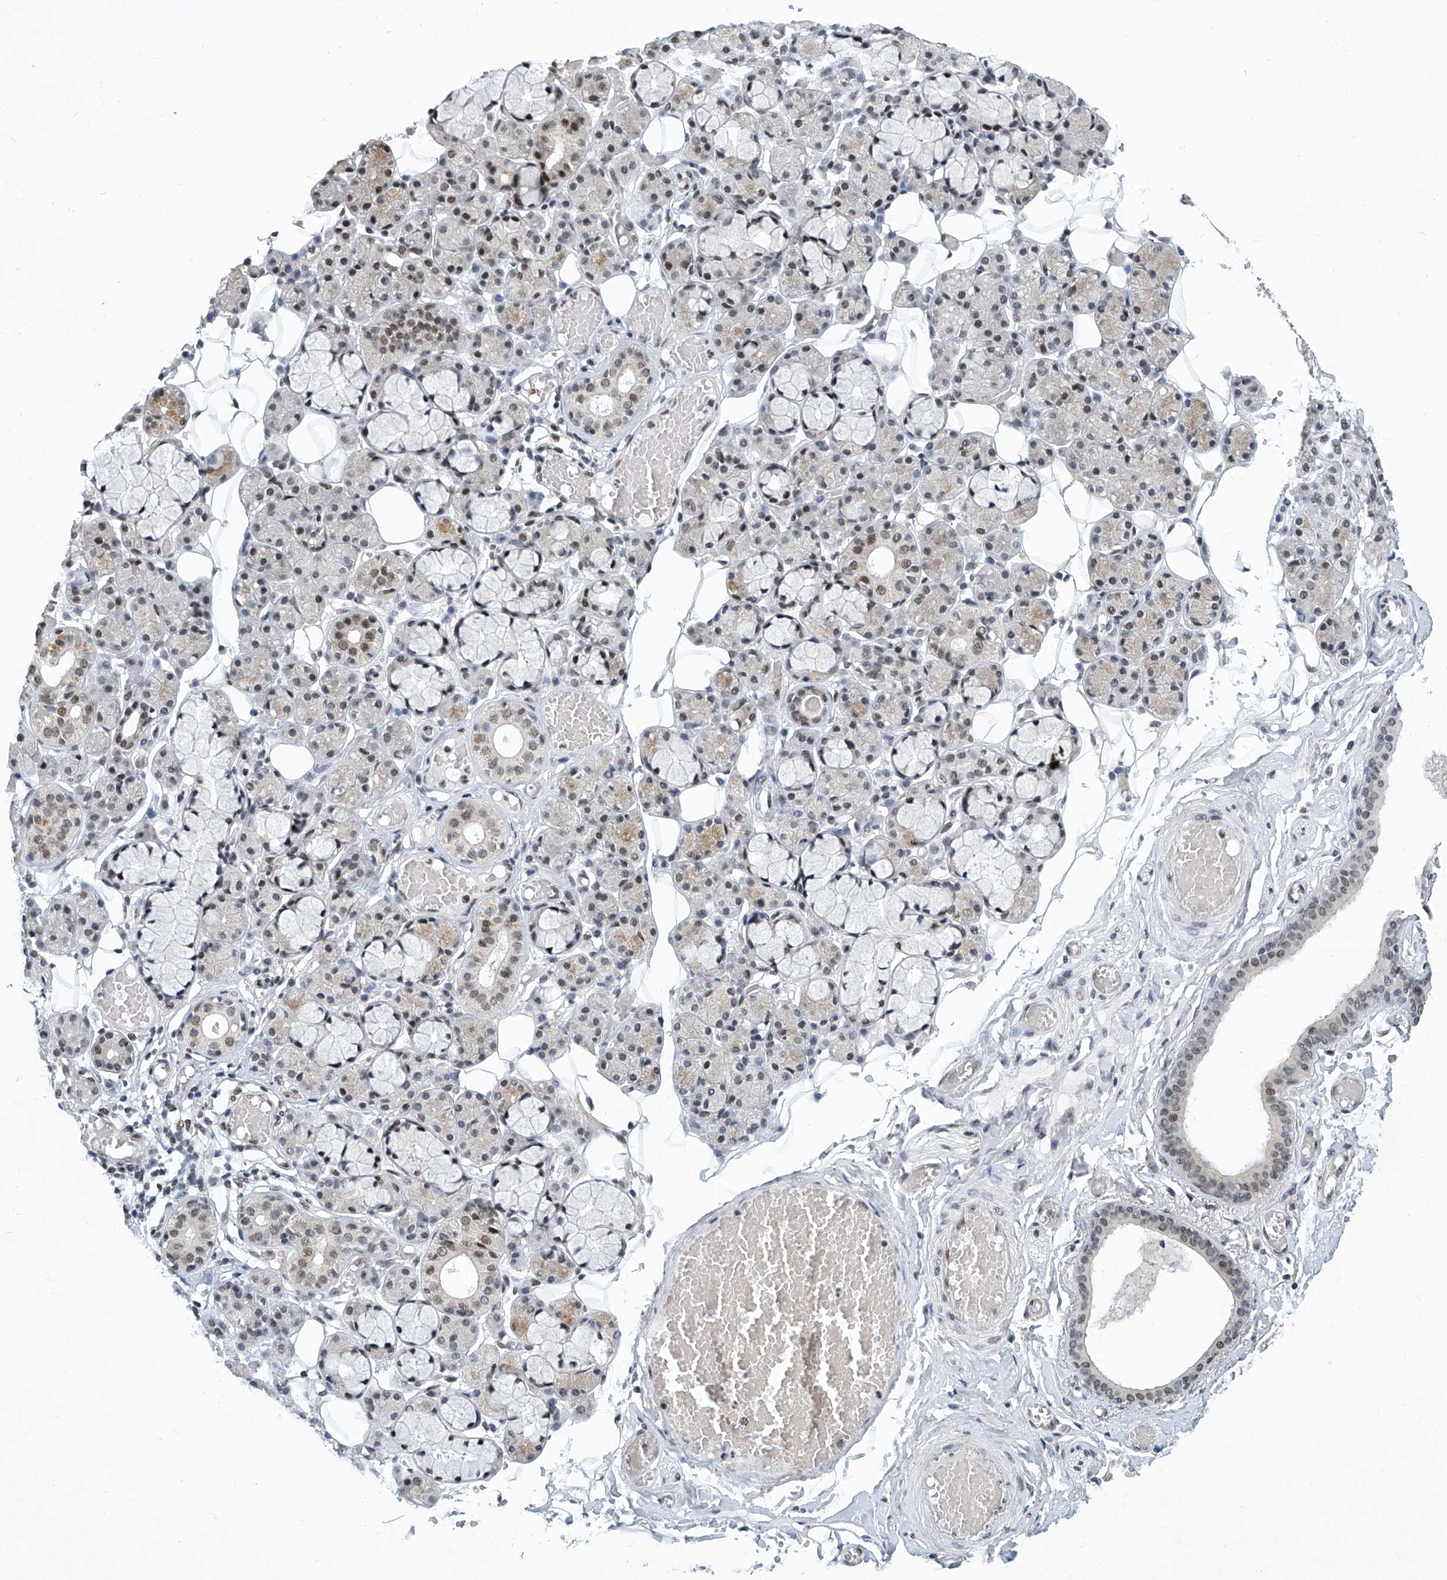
{"staining": {"intensity": "moderate", "quantity": "25%-75%", "location": "nuclear"}, "tissue": "salivary gland", "cell_type": "Glandular cells", "image_type": "normal", "snomed": [{"axis": "morphology", "description": "Normal tissue, NOS"}, {"axis": "topography", "description": "Salivary gland"}], "caption": "Moderate nuclear protein positivity is identified in approximately 25%-75% of glandular cells in salivary gland. The protein of interest is stained brown, and the nuclei are stained in blue (DAB (3,3'-diaminobenzidine) IHC with brightfield microscopy, high magnification).", "gene": "TFDP1", "patient": {"sex": "male", "age": 63}}